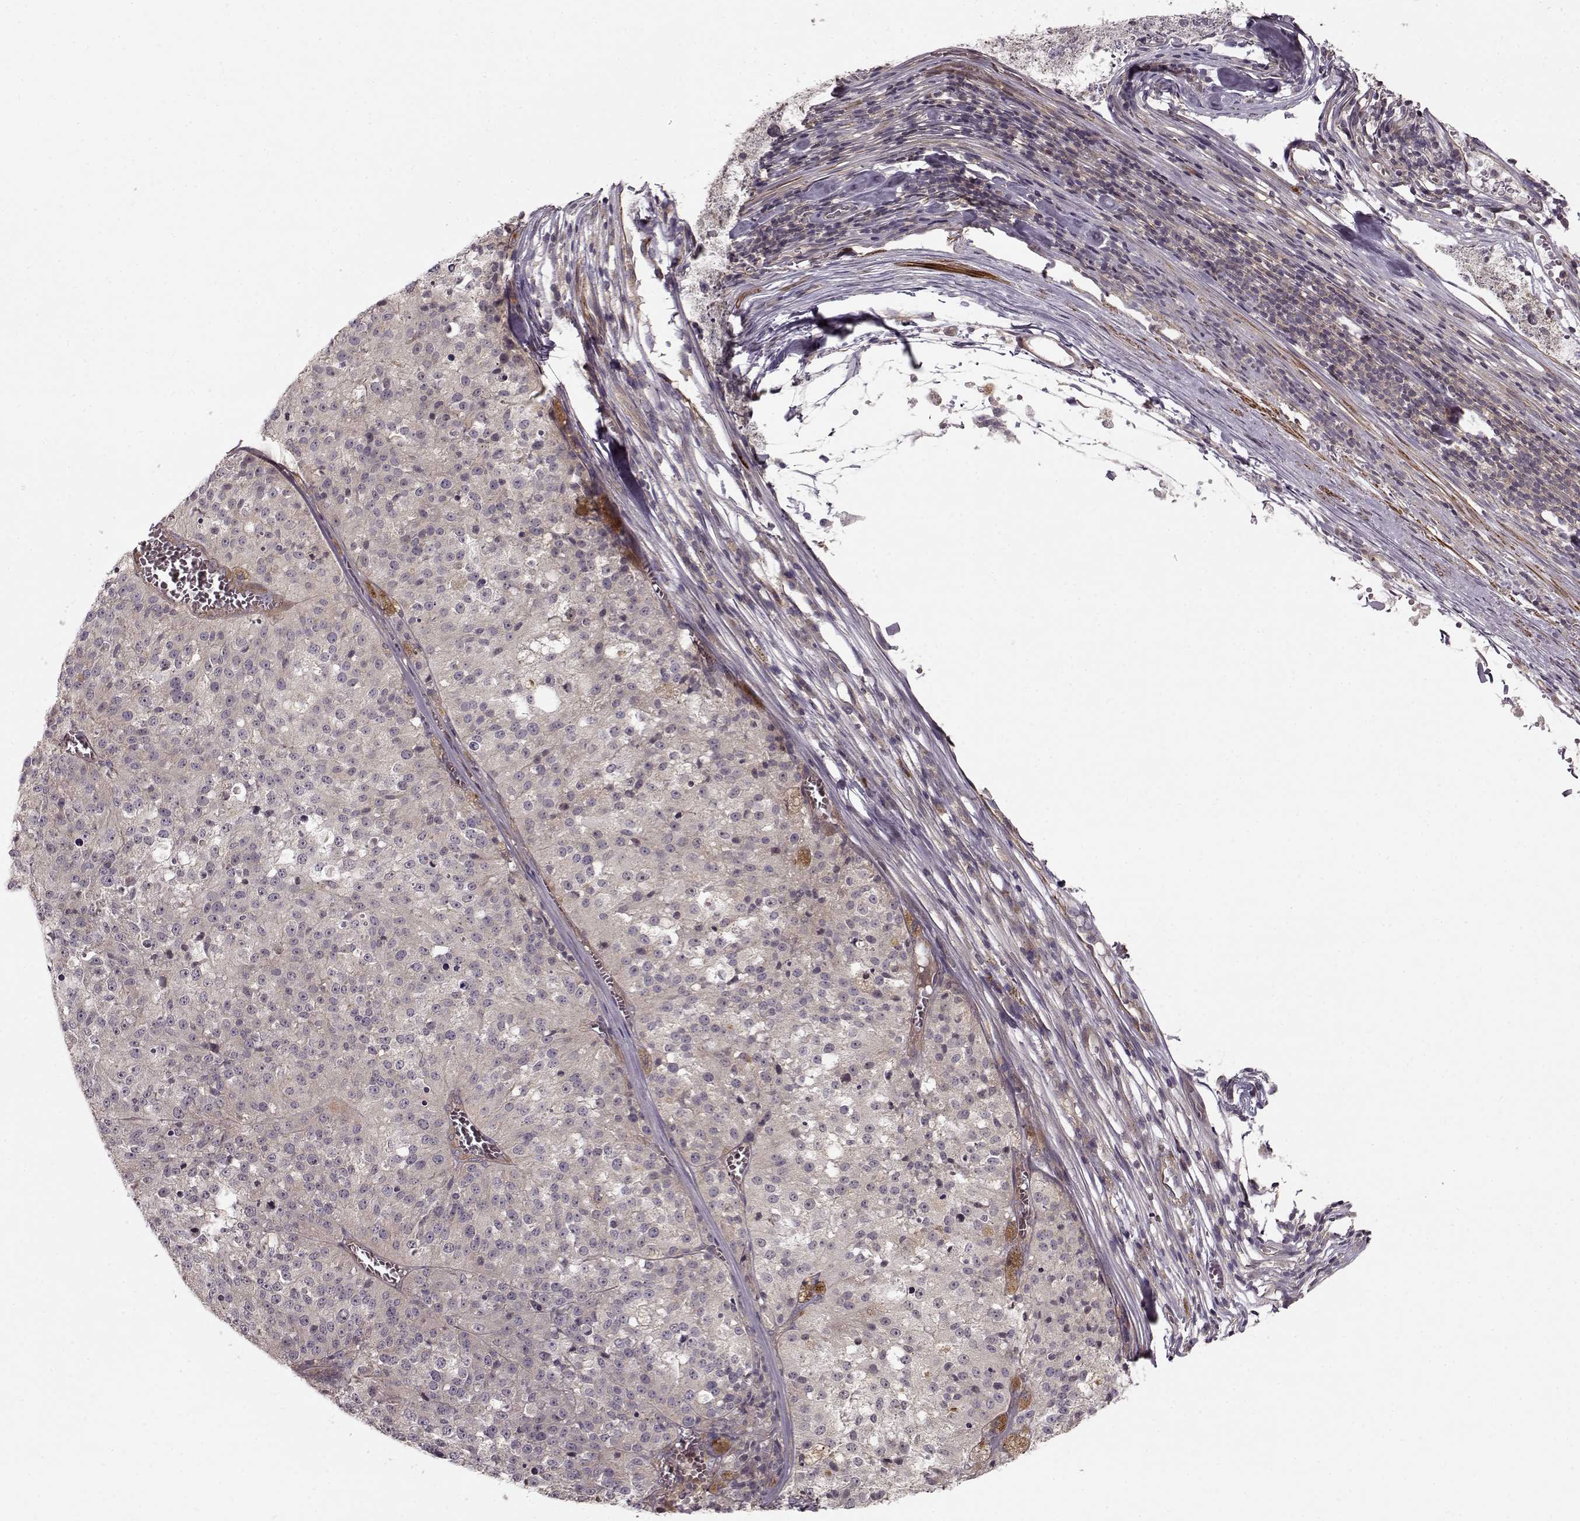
{"staining": {"intensity": "negative", "quantity": "none", "location": "none"}, "tissue": "melanoma", "cell_type": "Tumor cells", "image_type": "cancer", "snomed": [{"axis": "morphology", "description": "Malignant melanoma, Metastatic site"}, {"axis": "topography", "description": "Lymph node"}], "caption": "A photomicrograph of human melanoma is negative for staining in tumor cells.", "gene": "SLAIN2", "patient": {"sex": "female", "age": 64}}